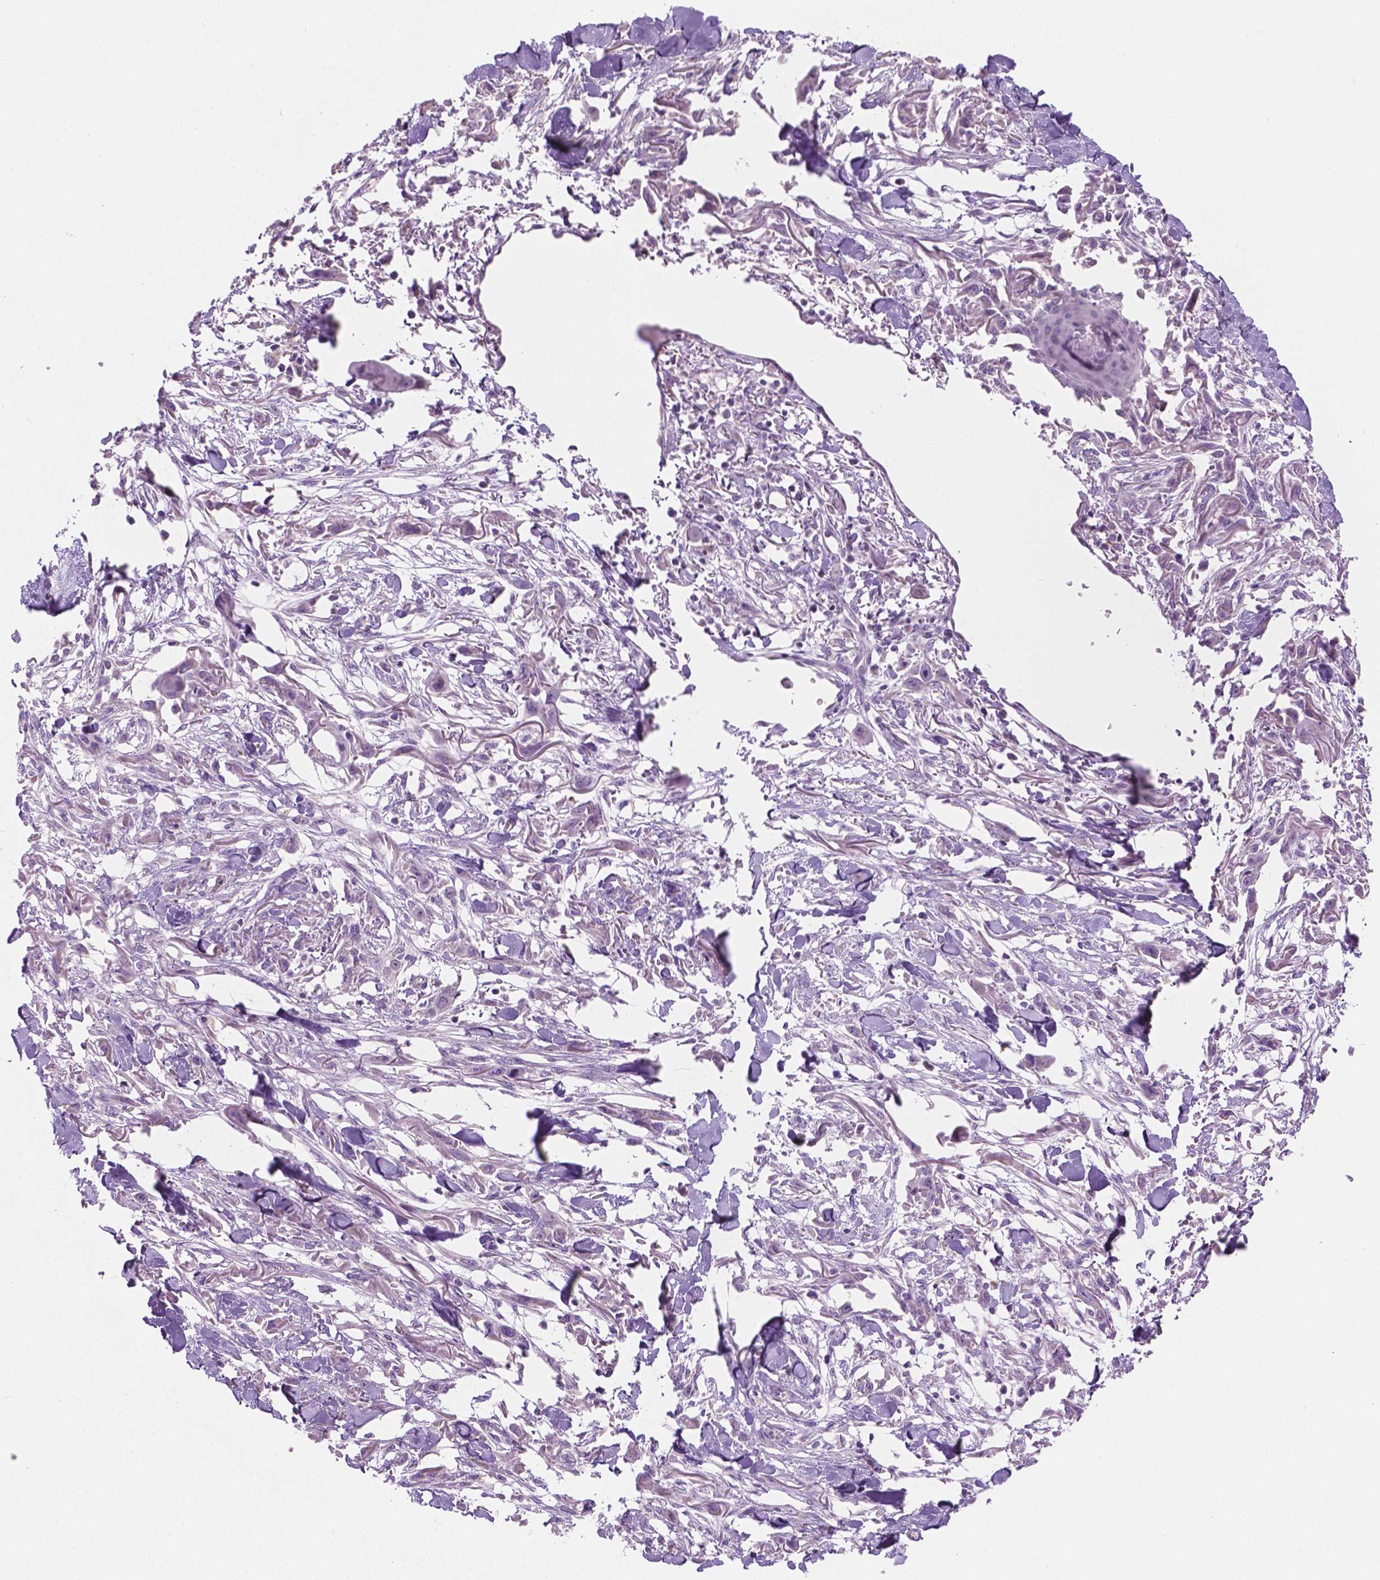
{"staining": {"intensity": "negative", "quantity": "none", "location": "none"}, "tissue": "skin cancer", "cell_type": "Tumor cells", "image_type": "cancer", "snomed": [{"axis": "morphology", "description": "Squamous cell carcinoma, NOS"}, {"axis": "topography", "description": "Skin"}], "caption": "IHC micrograph of skin cancer (squamous cell carcinoma) stained for a protein (brown), which shows no staining in tumor cells.", "gene": "CSPG5", "patient": {"sex": "female", "age": 59}}